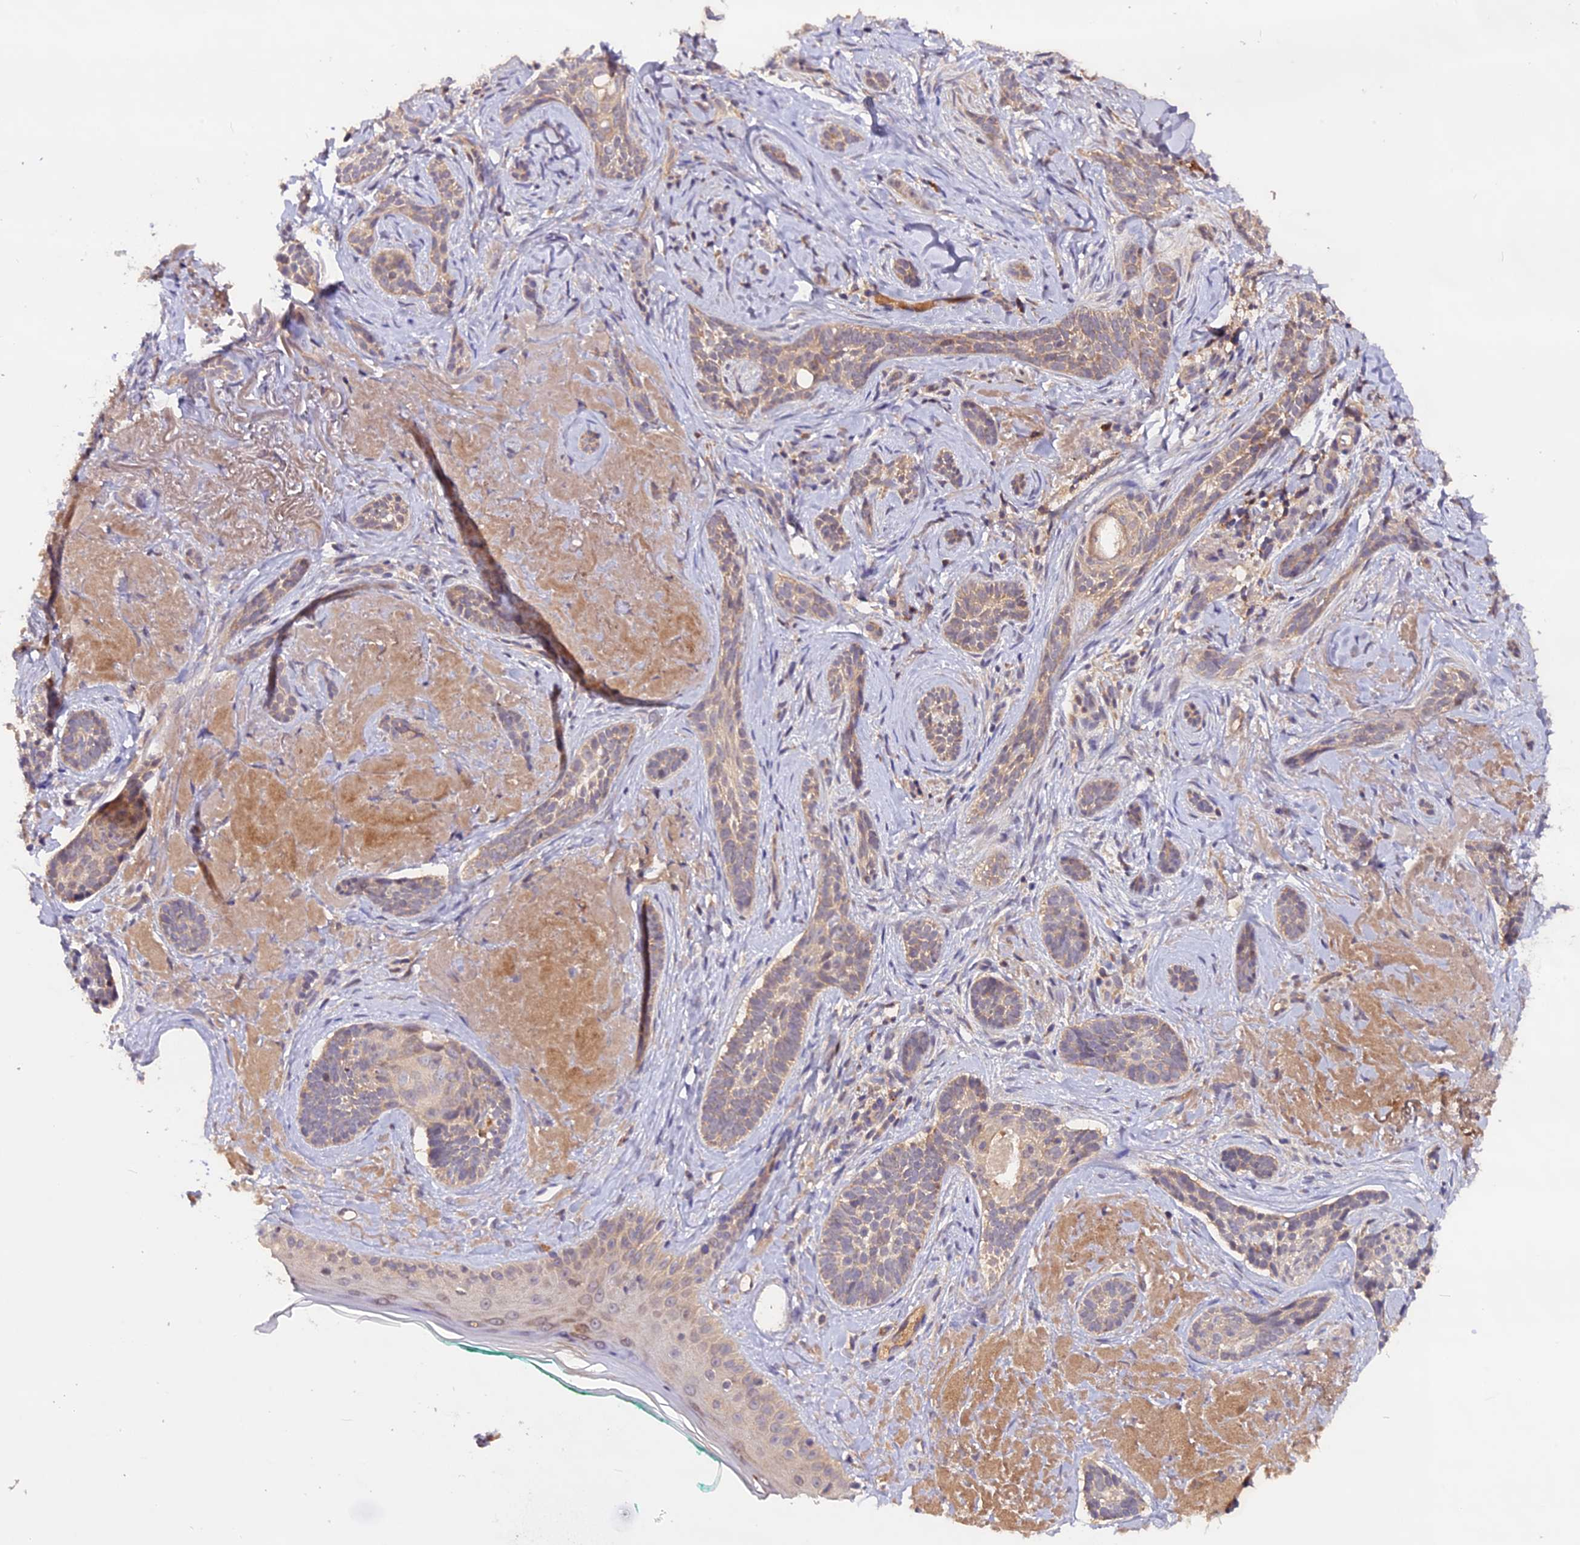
{"staining": {"intensity": "weak", "quantity": "25%-75%", "location": "cytoplasmic/membranous"}, "tissue": "skin cancer", "cell_type": "Tumor cells", "image_type": "cancer", "snomed": [{"axis": "morphology", "description": "Basal cell carcinoma"}, {"axis": "topography", "description": "Skin"}], "caption": "This is a micrograph of immunohistochemistry (IHC) staining of skin cancer, which shows weak staining in the cytoplasmic/membranous of tumor cells.", "gene": "MARK4", "patient": {"sex": "male", "age": 71}}